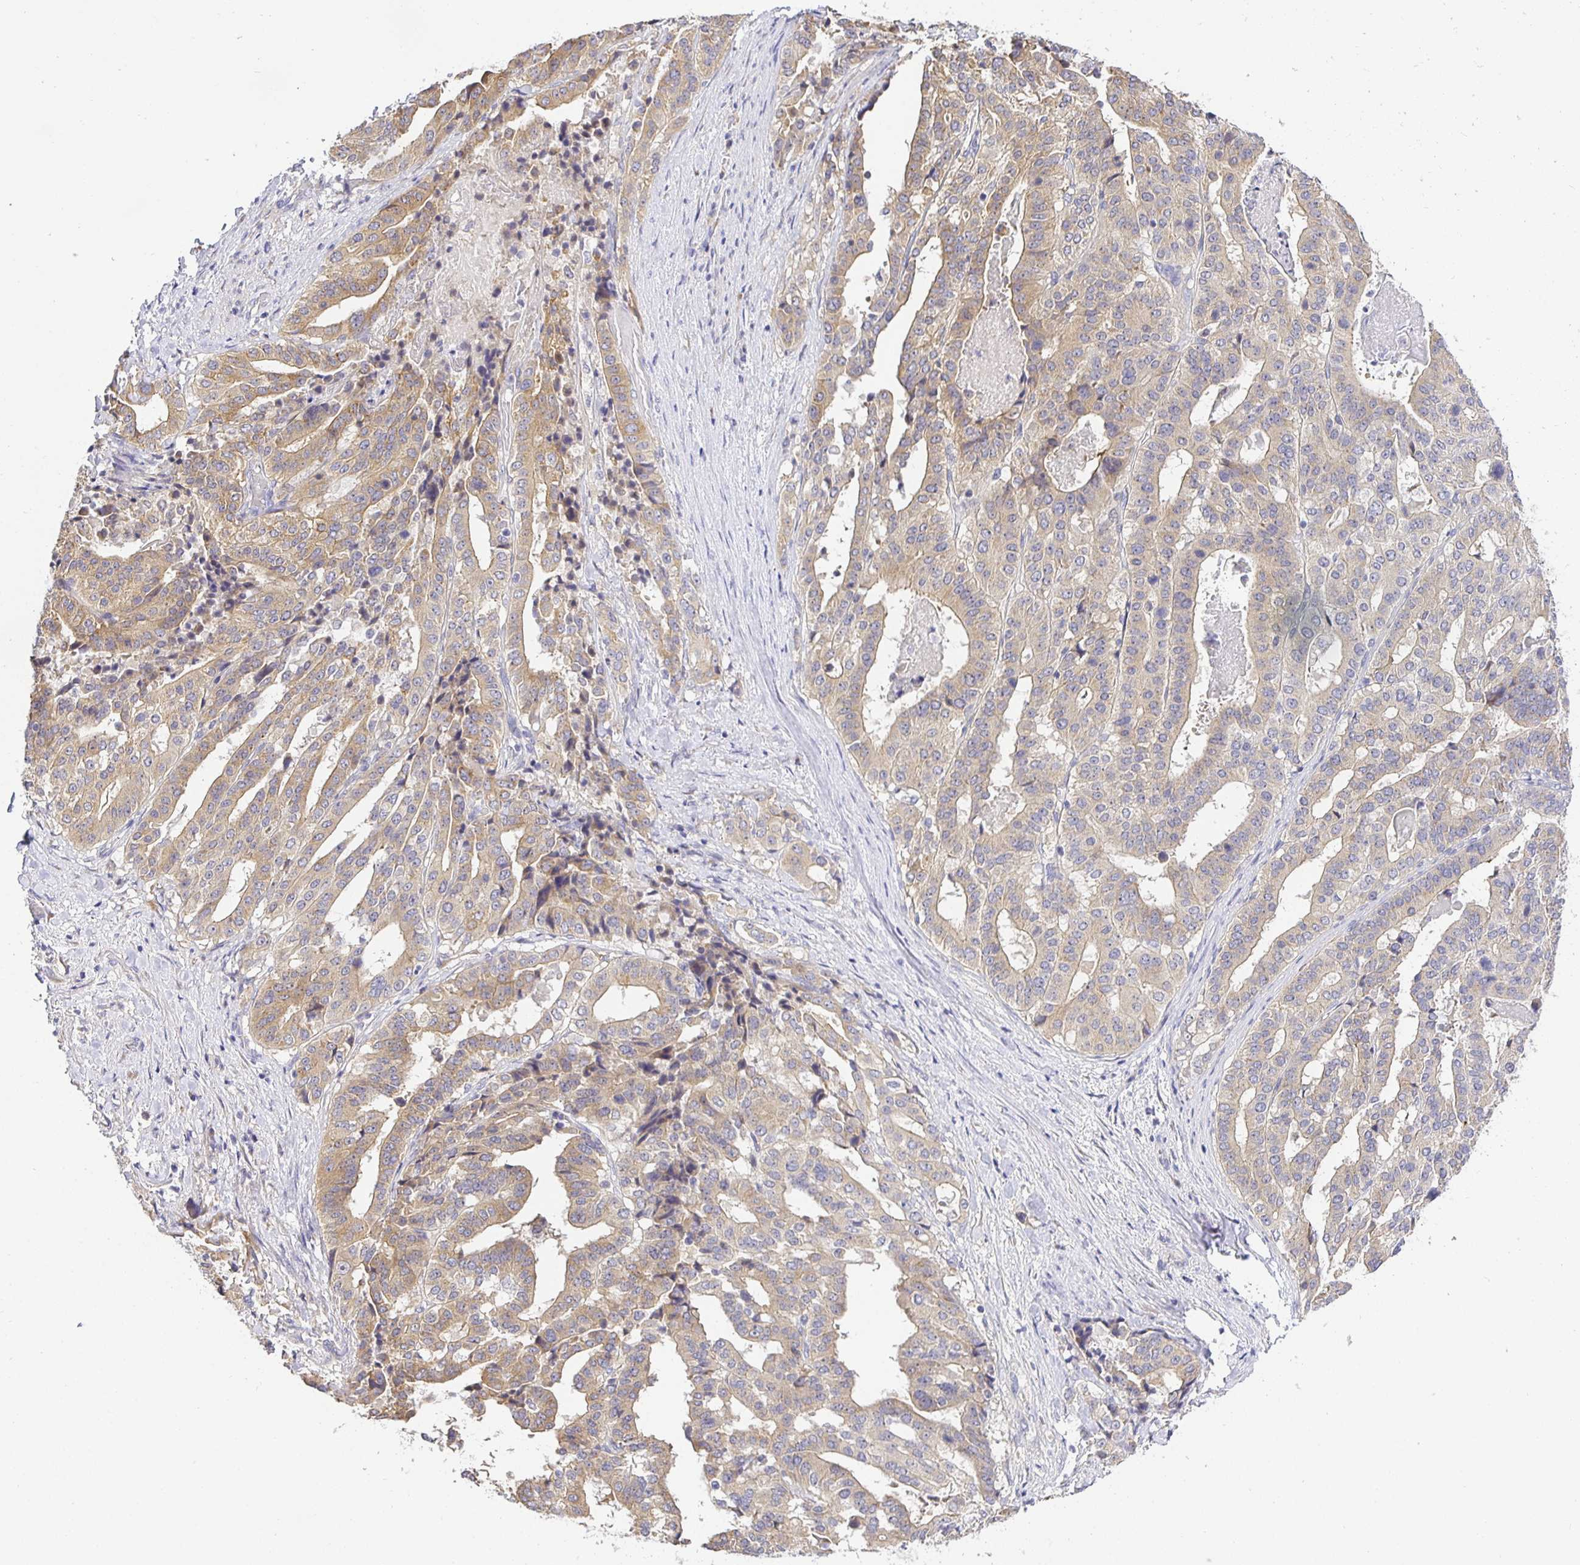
{"staining": {"intensity": "moderate", "quantity": ">75%", "location": "cytoplasmic/membranous"}, "tissue": "stomach cancer", "cell_type": "Tumor cells", "image_type": "cancer", "snomed": [{"axis": "morphology", "description": "Adenocarcinoma, NOS"}, {"axis": "topography", "description": "Stomach"}], "caption": "A micrograph of human adenocarcinoma (stomach) stained for a protein shows moderate cytoplasmic/membranous brown staining in tumor cells. (Brightfield microscopy of DAB IHC at high magnification).", "gene": "OPALIN", "patient": {"sex": "male", "age": 48}}